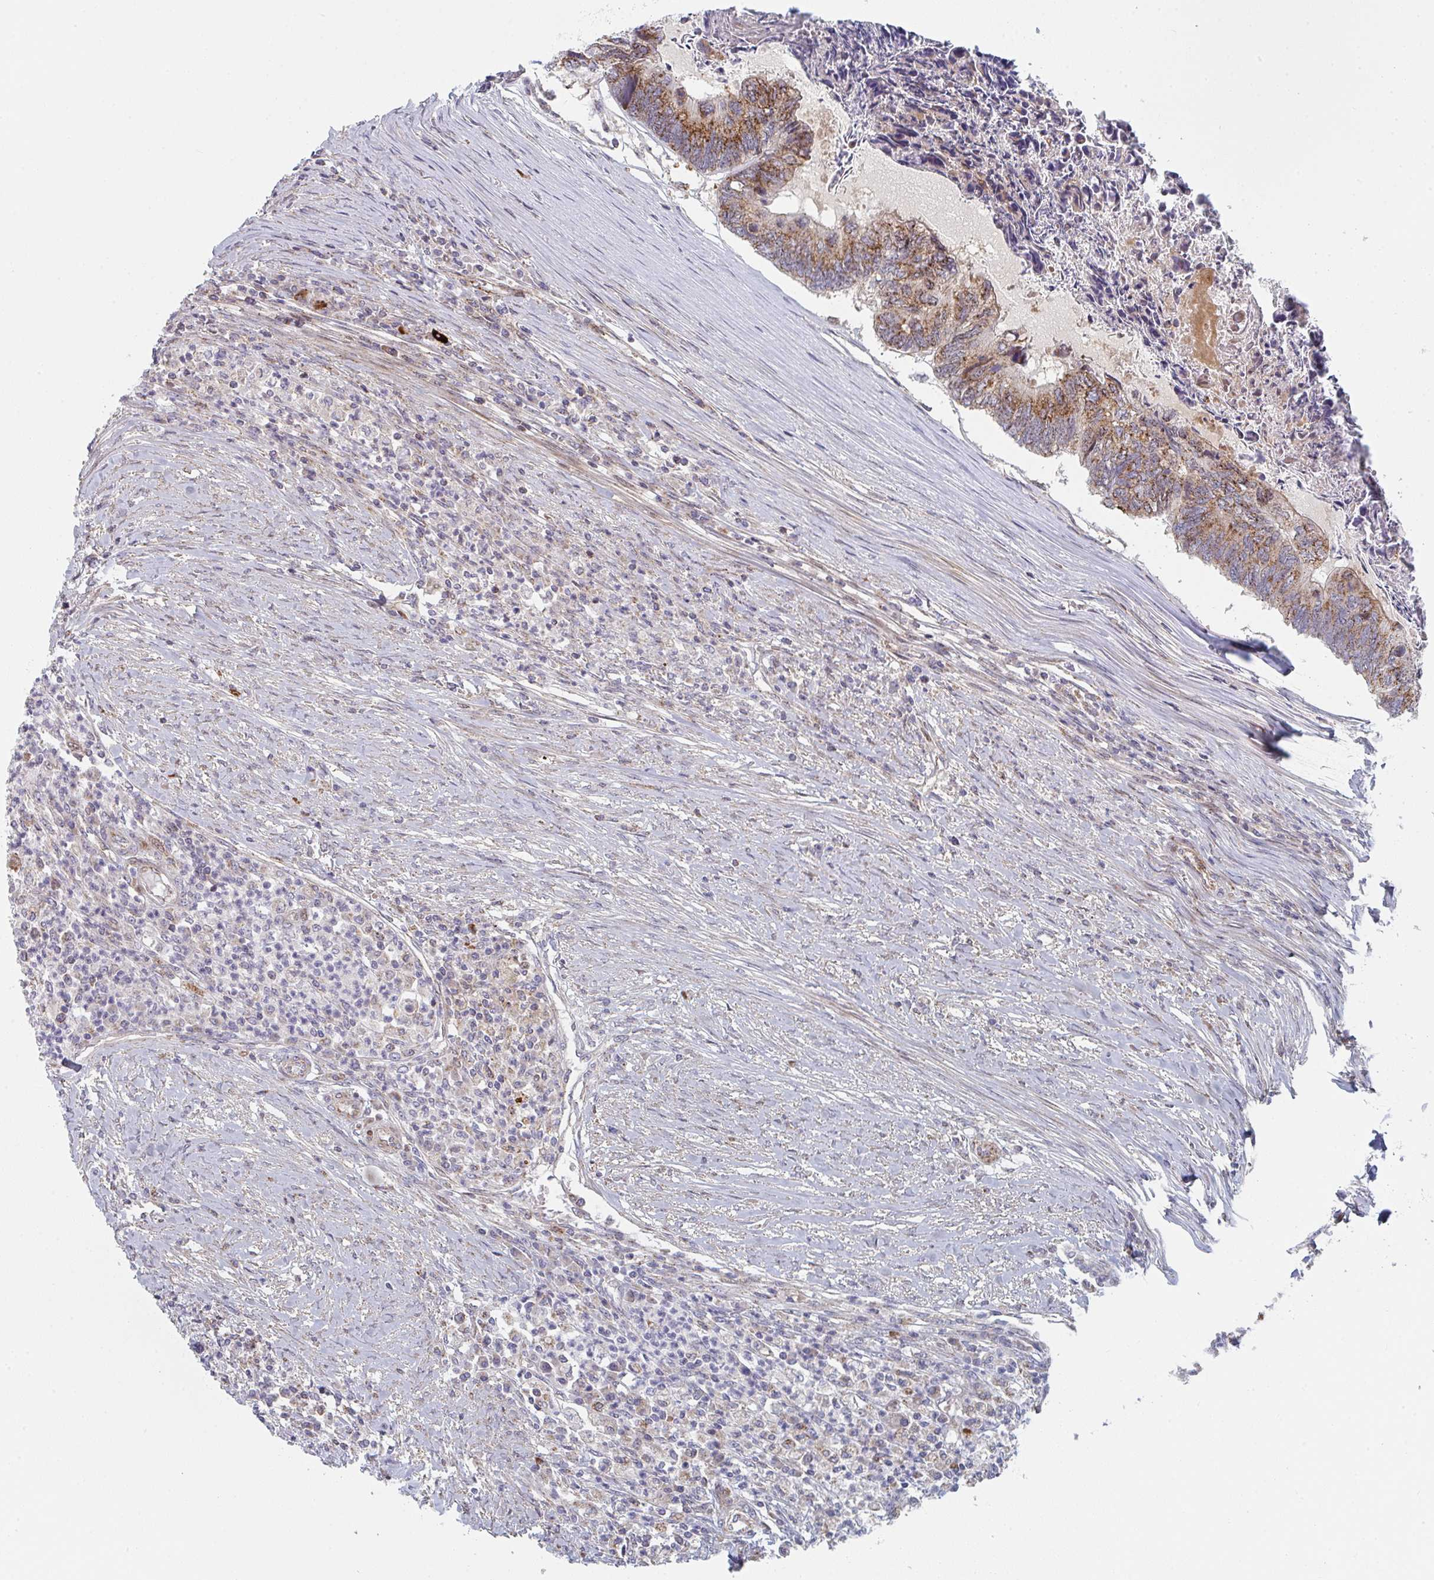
{"staining": {"intensity": "moderate", "quantity": ">75%", "location": "cytoplasmic/membranous"}, "tissue": "colorectal cancer", "cell_type": "Tumor cells", "image_type": "cancer", "snomed": [{"axis": "morphology", "description": "Adenocarcinoma, NOS"}, {"axis": "topography", "description": "Colon"}], "caption": "Immunohistochemistry (IHC) histopathology image of neoplastic tissue: human colorectal cancer stained using immunohistochemistry (IHC) displays medium levels of moderate protein expression localized specifically in the cytoplasmic/membranous of tumor cells, appearing as a cytoplasmic/membranous brown color.", "gene": "ZNF644", "patient": {"sex": "female", "age": 67}}